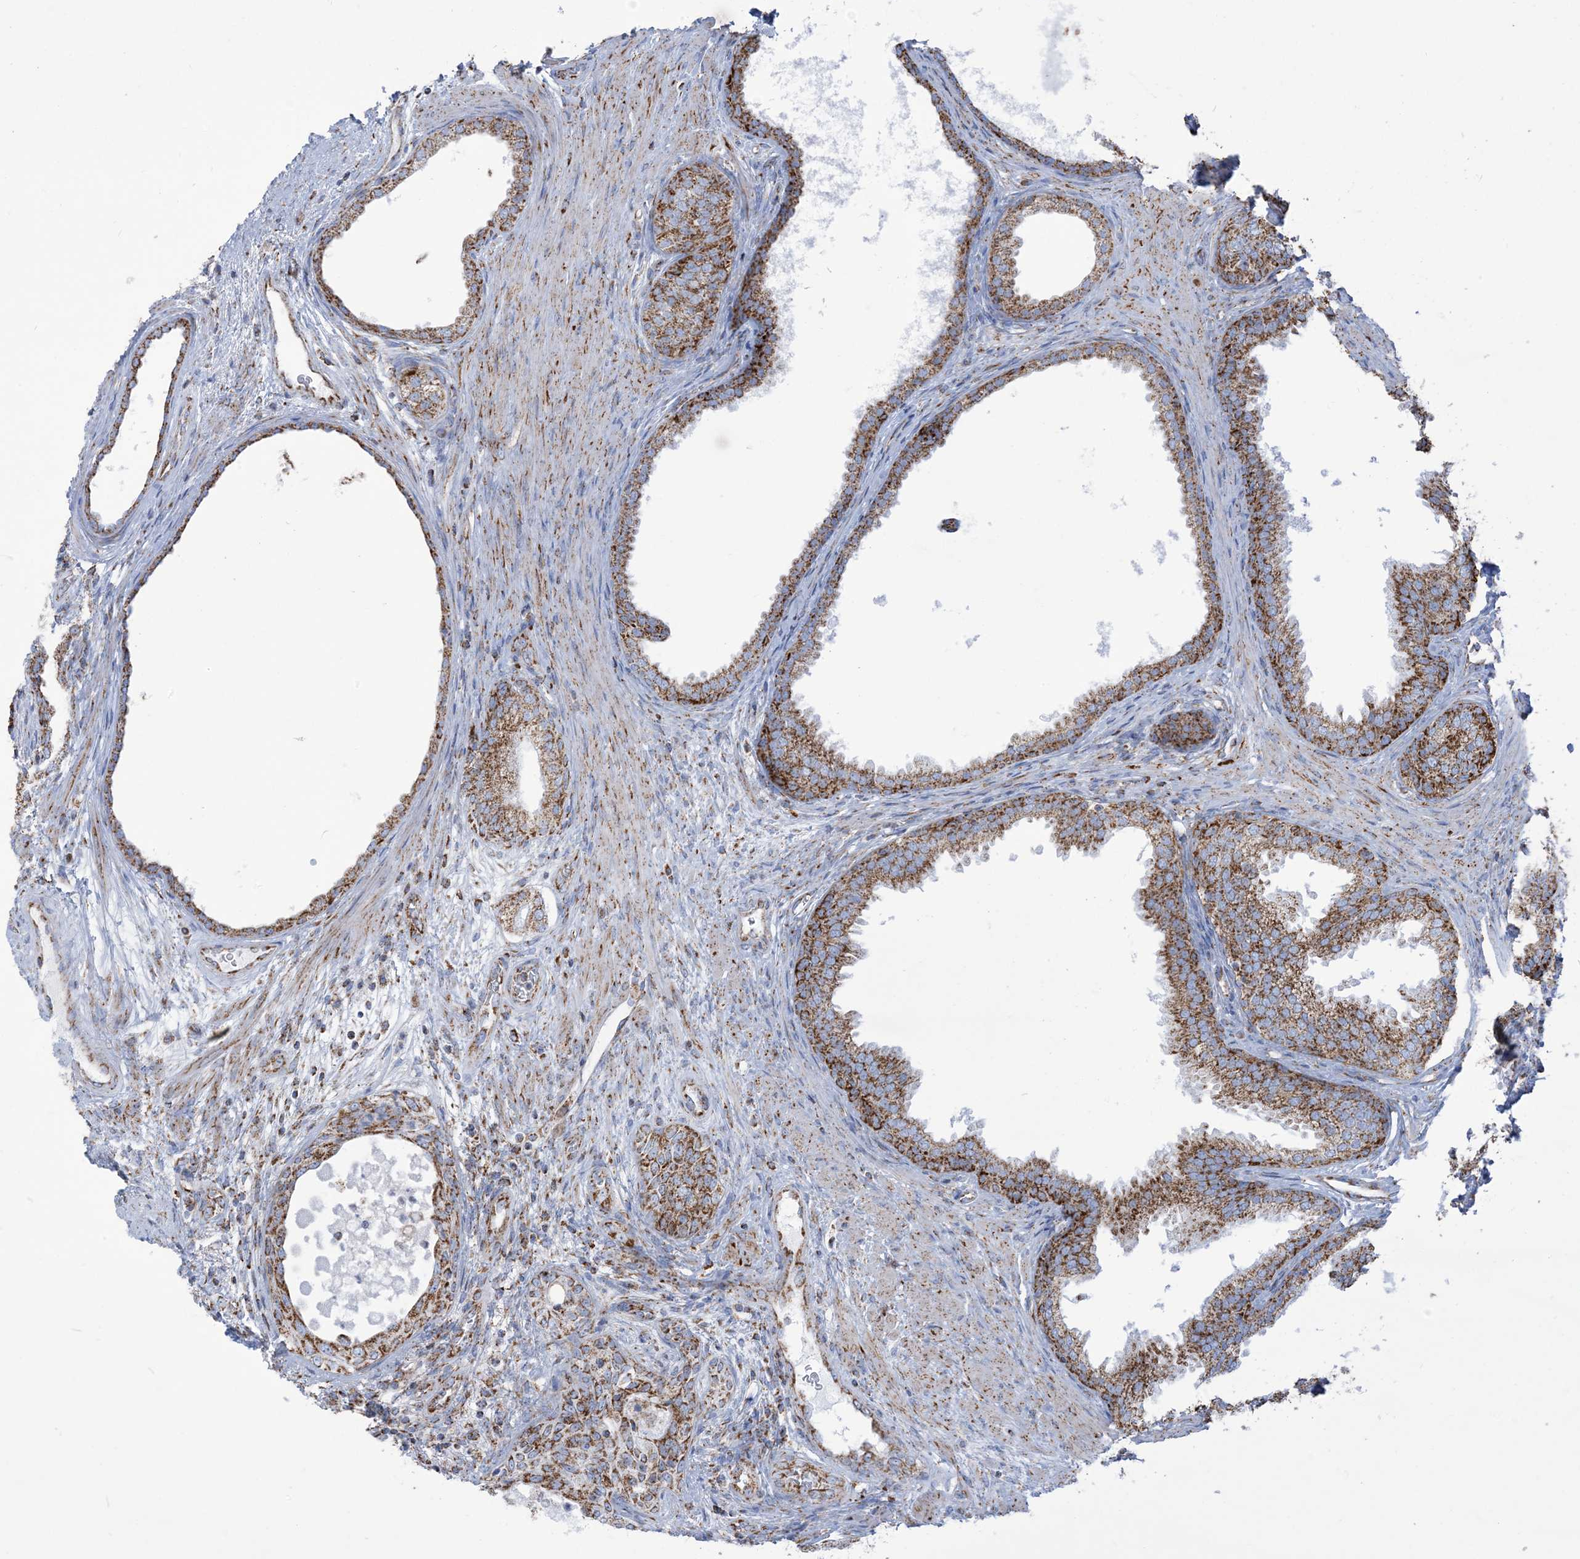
{"staining": {"intensity": "moderate", "quantity": ">75%", "location": "cytoplasmic/membranous"}, "tissue": "prostate", "cell_type": "Glandular cells", "image_type": "normal", "snomed": [{"axis": "morphology", "description": "Normal tissue, NOS"}, {"axis": "topography", "description": "Prostate"}], "caption": "Prostate stained with a brown dye shows moderate cytoplasmic/membranous positive positivity in about >75% of glandular cells.", "gene": "SAMM50", "patient": {"sex": "male", "age": 76}}